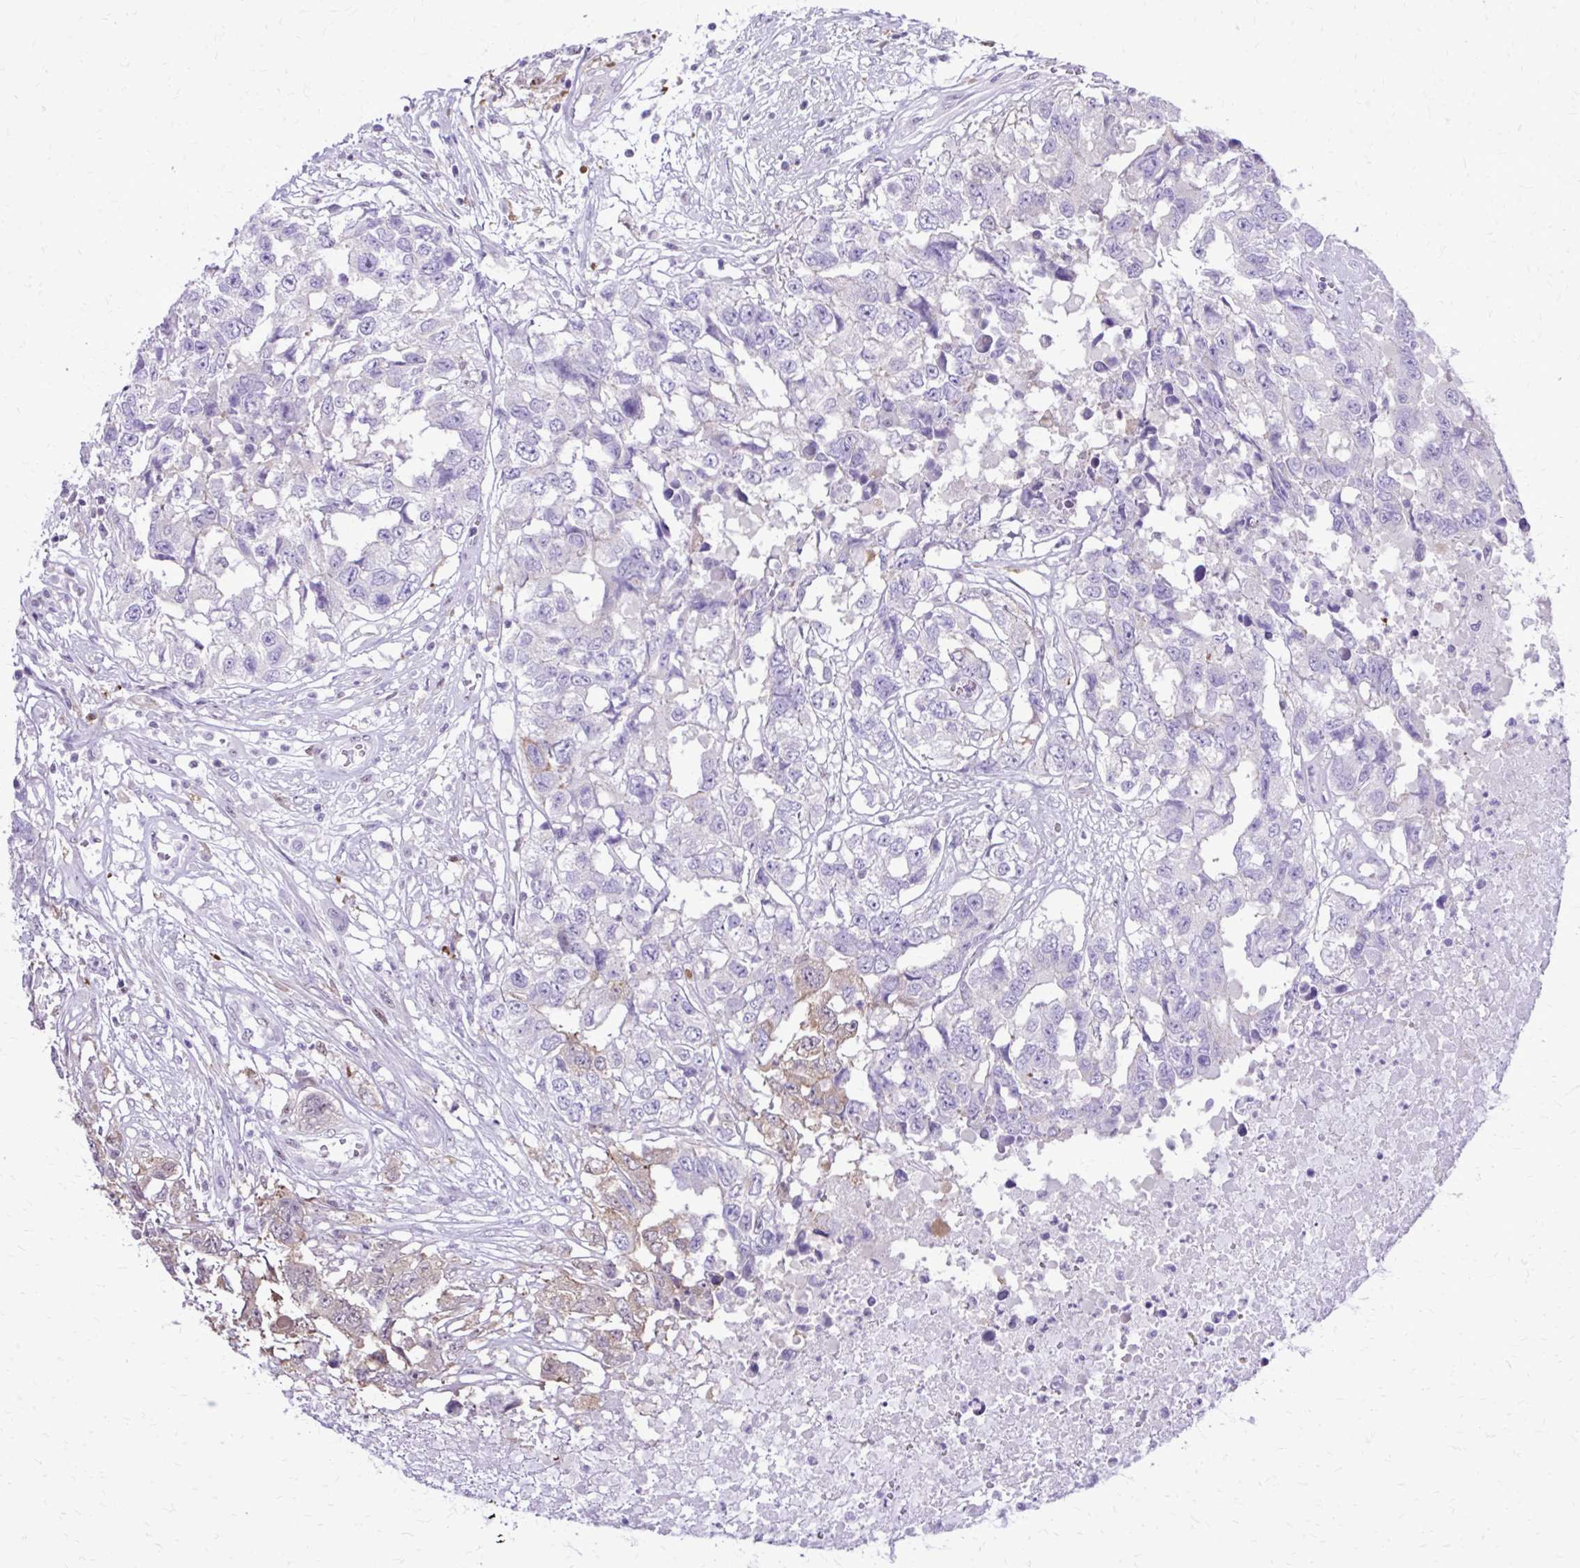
{"staining": {"intensity": "negative", "quantity": "none", "location": "none"}, "tissue": "testis cancer", "cell_type": "Tumor cells", "image_type": "cancer", "snomed": [{"axis": "morphology", "description": "Carcinoma, Embryonal, NOS"}, {"axis": "topography", "description": "Testis"}], "caption": "Photomicrograph shows no significant protein staining in tumor cells of testis cancer (embryonal carcinoma). The staining is performed using DAB brown chromogen with nuclei counter-stained in using hematoxylin.", "gene": "RASL11B", "patient": {"sex": "male", "age": 83}}